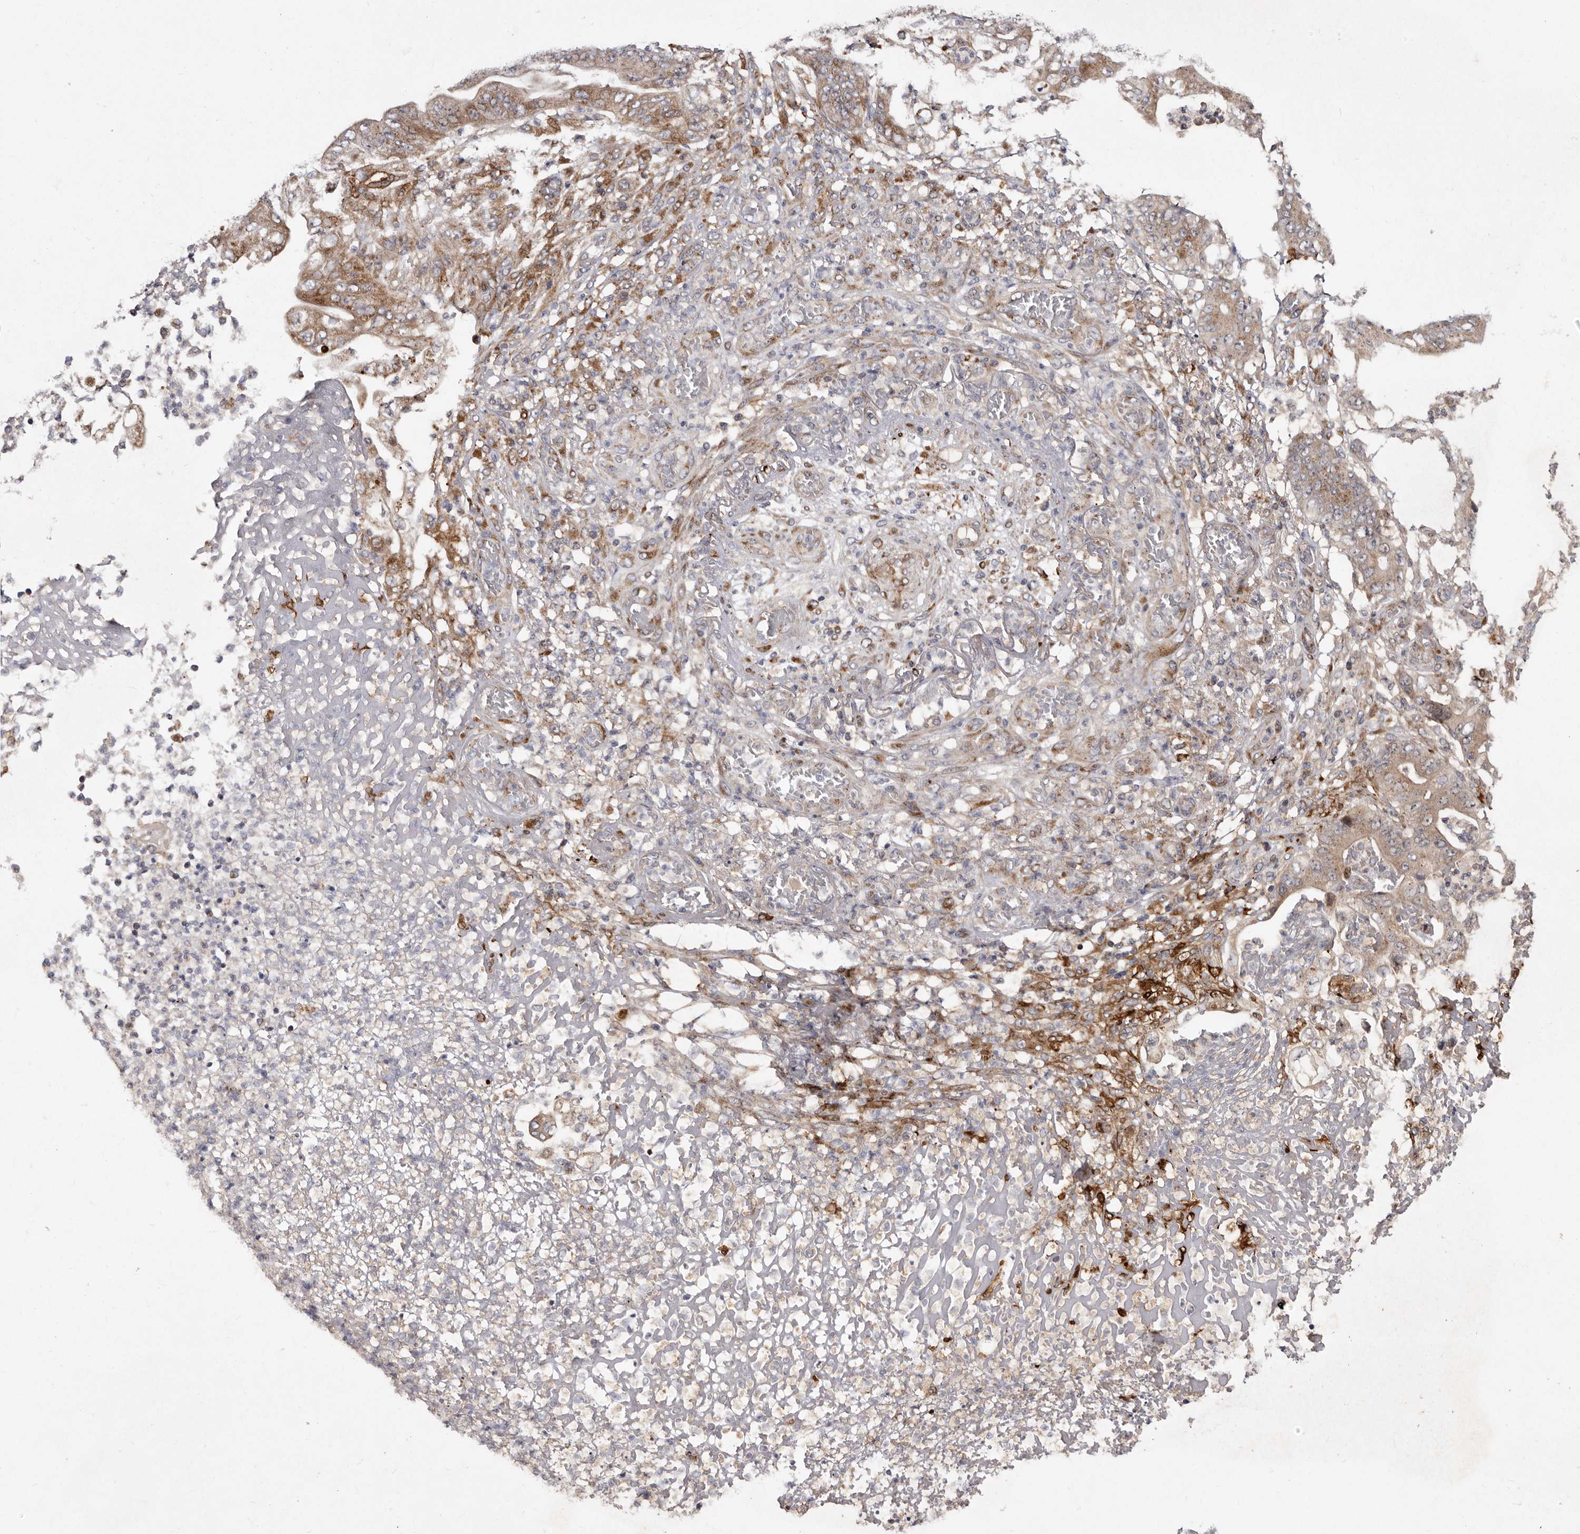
{"staining": {"intensity": "moderate", "quantity": ">75%", "location": "cytoplasmic/membranous"}, "tissue": "stomach cancer", "cell_type": "Tumor cells", "image_type": "cancer", "snomed": [{"axis": "morphology", "description": "Adenocarcinoma, NOS"}, {"axis": "topography", "description": "Stomach"}], "caption": "DAB immunohistochemical staining of stomach adenocarcinoma exhibits moderate cytoplasmic/membranous protein expression in about >75% of tumor cells.", "gene": "FLAD1", "patient": {"sex": "female", "age": 73}}